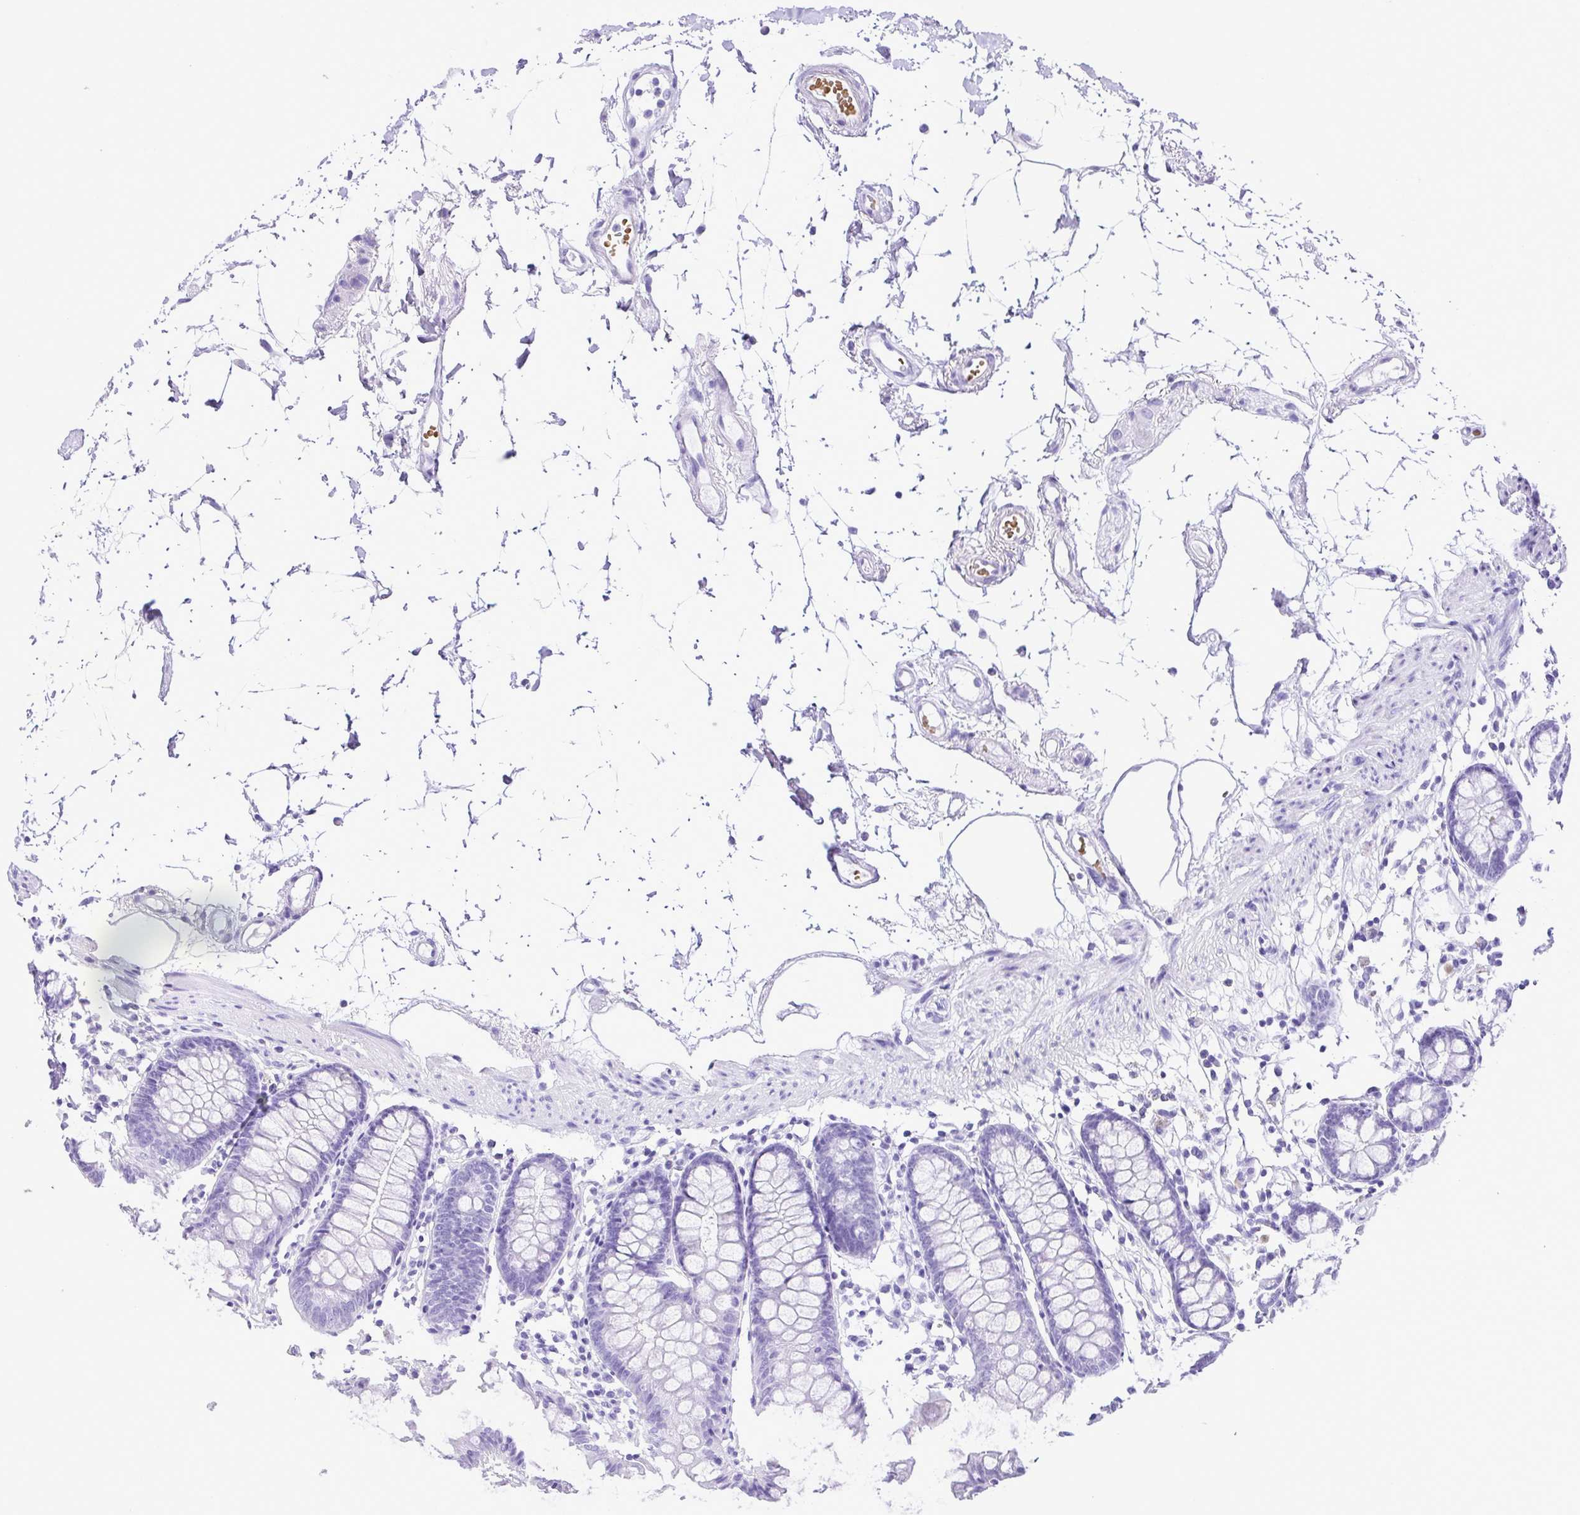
{"staining": {"intensity": "negative", "quantity": "none", "location": "none"}, "tissue": "colon", "cell_type": "Endothelial cells", "image_type": "normal", "snomed": [{"axis": "morphology", "description": "Normal tissue, NOS"}, {"axis": "topography", "description": "Colon"}], "caption": "Micrograph shows no protein staining in endothelial cells of normal colon.", "gene": "SYT1", "patient": {"sex": "female", "age": 84}}